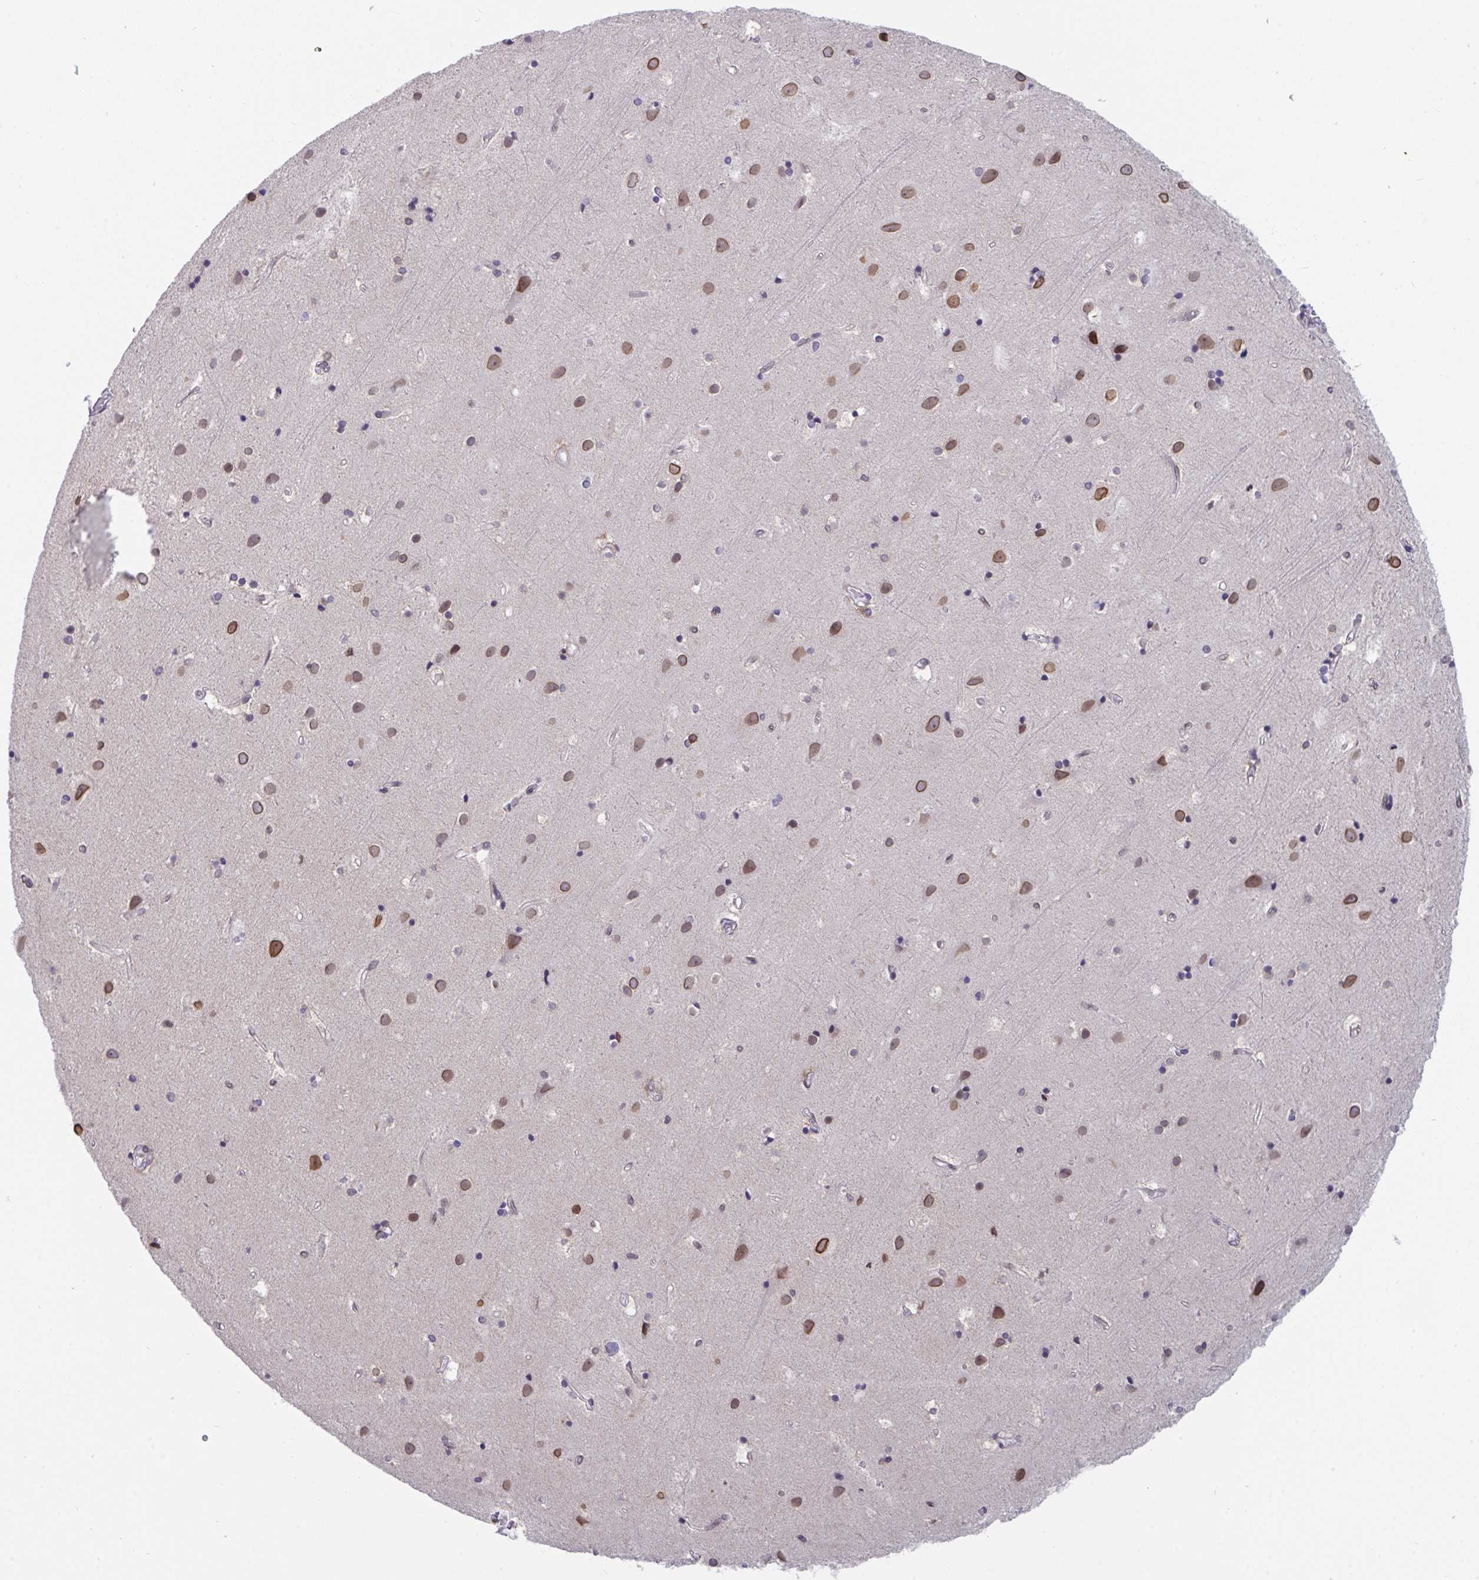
{"staining": {"intensity": "negative", "quantity": "none", "location": "none"}, "tissue": "cerebral cortex", "cell_type": "Endothelial cells", "image_type": "normal", "snomed": [{"axis": "morphology", "description": "Normal tissue, NOS"}, {"axis": "topography", "description": "Cerebral cortex"}], "caption": "IHC histopathology image of unremarkable cerebral cortex: cerebral cortex stained with DAB reveals no significant protein staining in endothelial cells. (DAB (3,3'-diaminobenzidine) IHC visualized using brightfield microscopy, high magnification).", "gene": "BMAL2", "patient": {"sex": "female", "age": 52}}